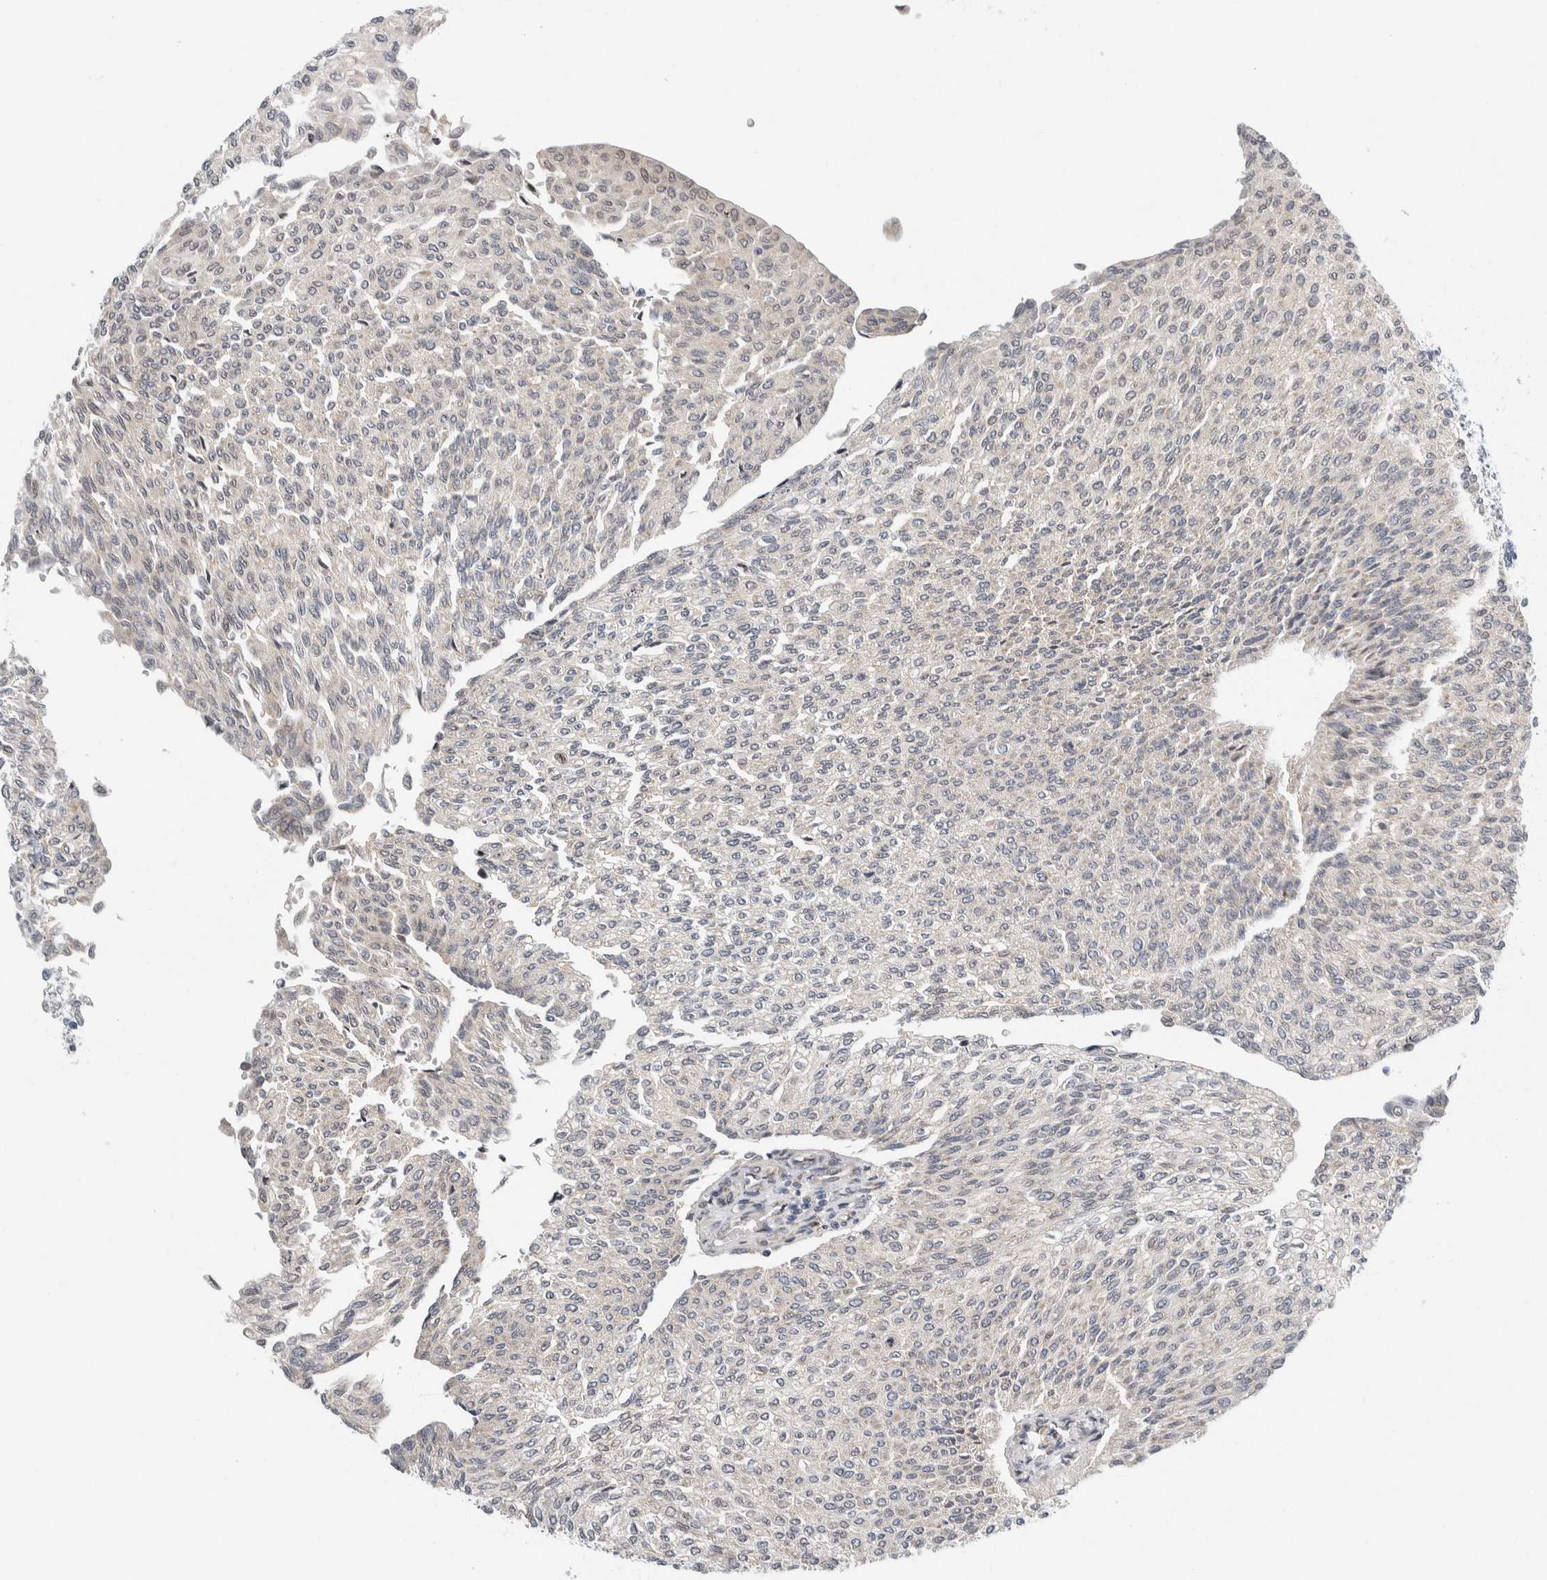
{"staining": {"intensity": "negative", "quantity": "none", "location": "none"}, "tissue": "urothelial cancer", "cell_type": "Tumor cells", "image_type": "cancer", "snomed": [{"axis": "morphology", "description": "Urothelial carcinoma, Low grade"}, {"axis": "topography", "description": "Urinary bladder"}], "caption": "This is an immunohistochemistry photomicrograph of low-grade urothelial carcinoma. There is no expression in tumor cells.", "gene": "NEUROD1", "patient": {"sex": "female", "age": 79}}